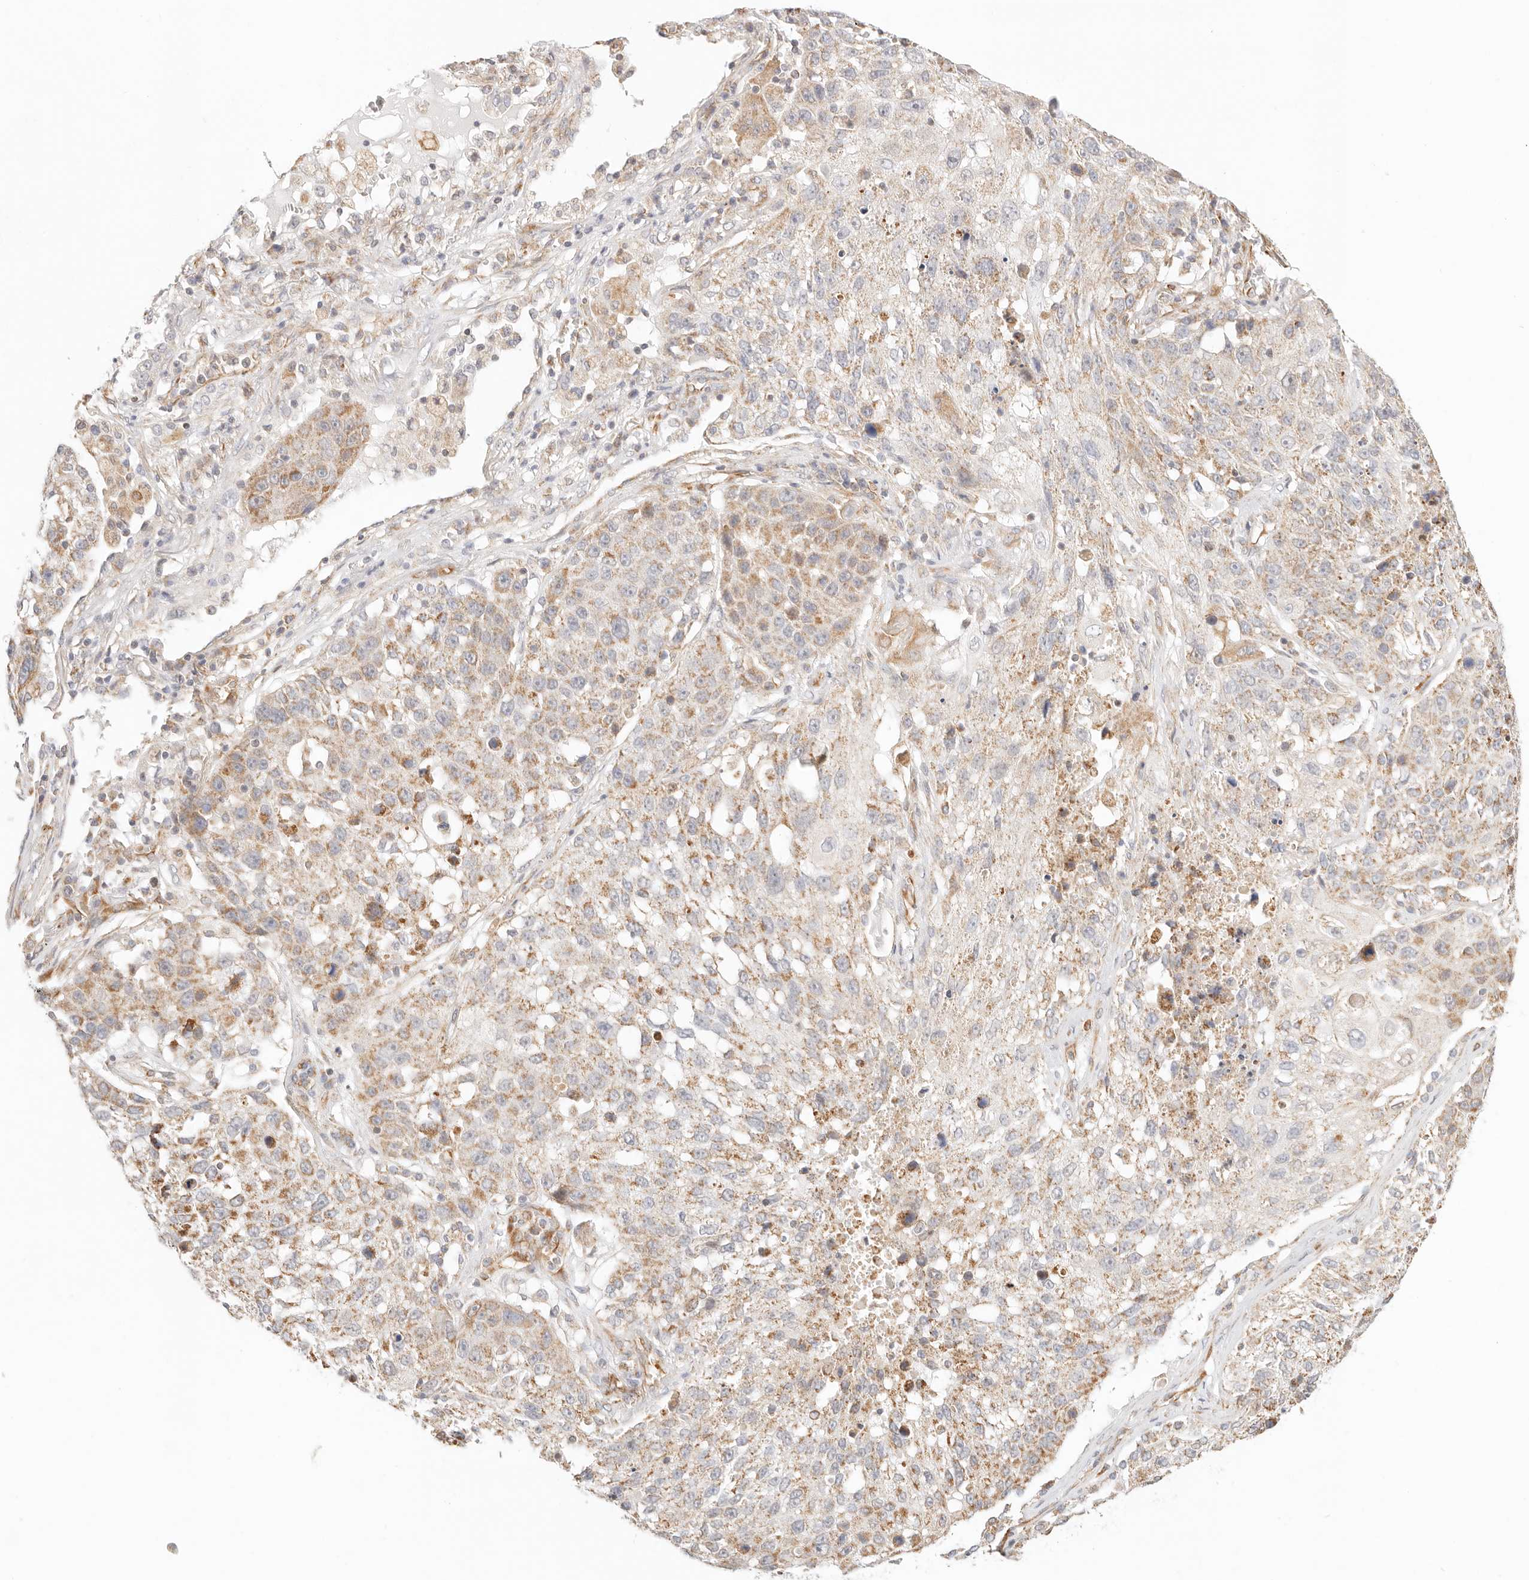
{"staining": {"intensity": "moderate", "quantity": "25%-75%", "location": "cytoplasmic/membranous"}, "tissue": "lung cancer", "cell_type": "Tumor cells", "image_type": "cancer", "snomed": [{"axis": "morphology", "description": "Squamous cell carcinoma, NOS"}, {"axis": "topography", "description": "Lung"}], "caption": "This is a histology image of IHC staining of lung cancer, which shows moderate positivity in the cytoplasmic/membranous of tumor cells.", "gene": "ZC3H11A", "patient": {"sex": "male", "age": 61}}